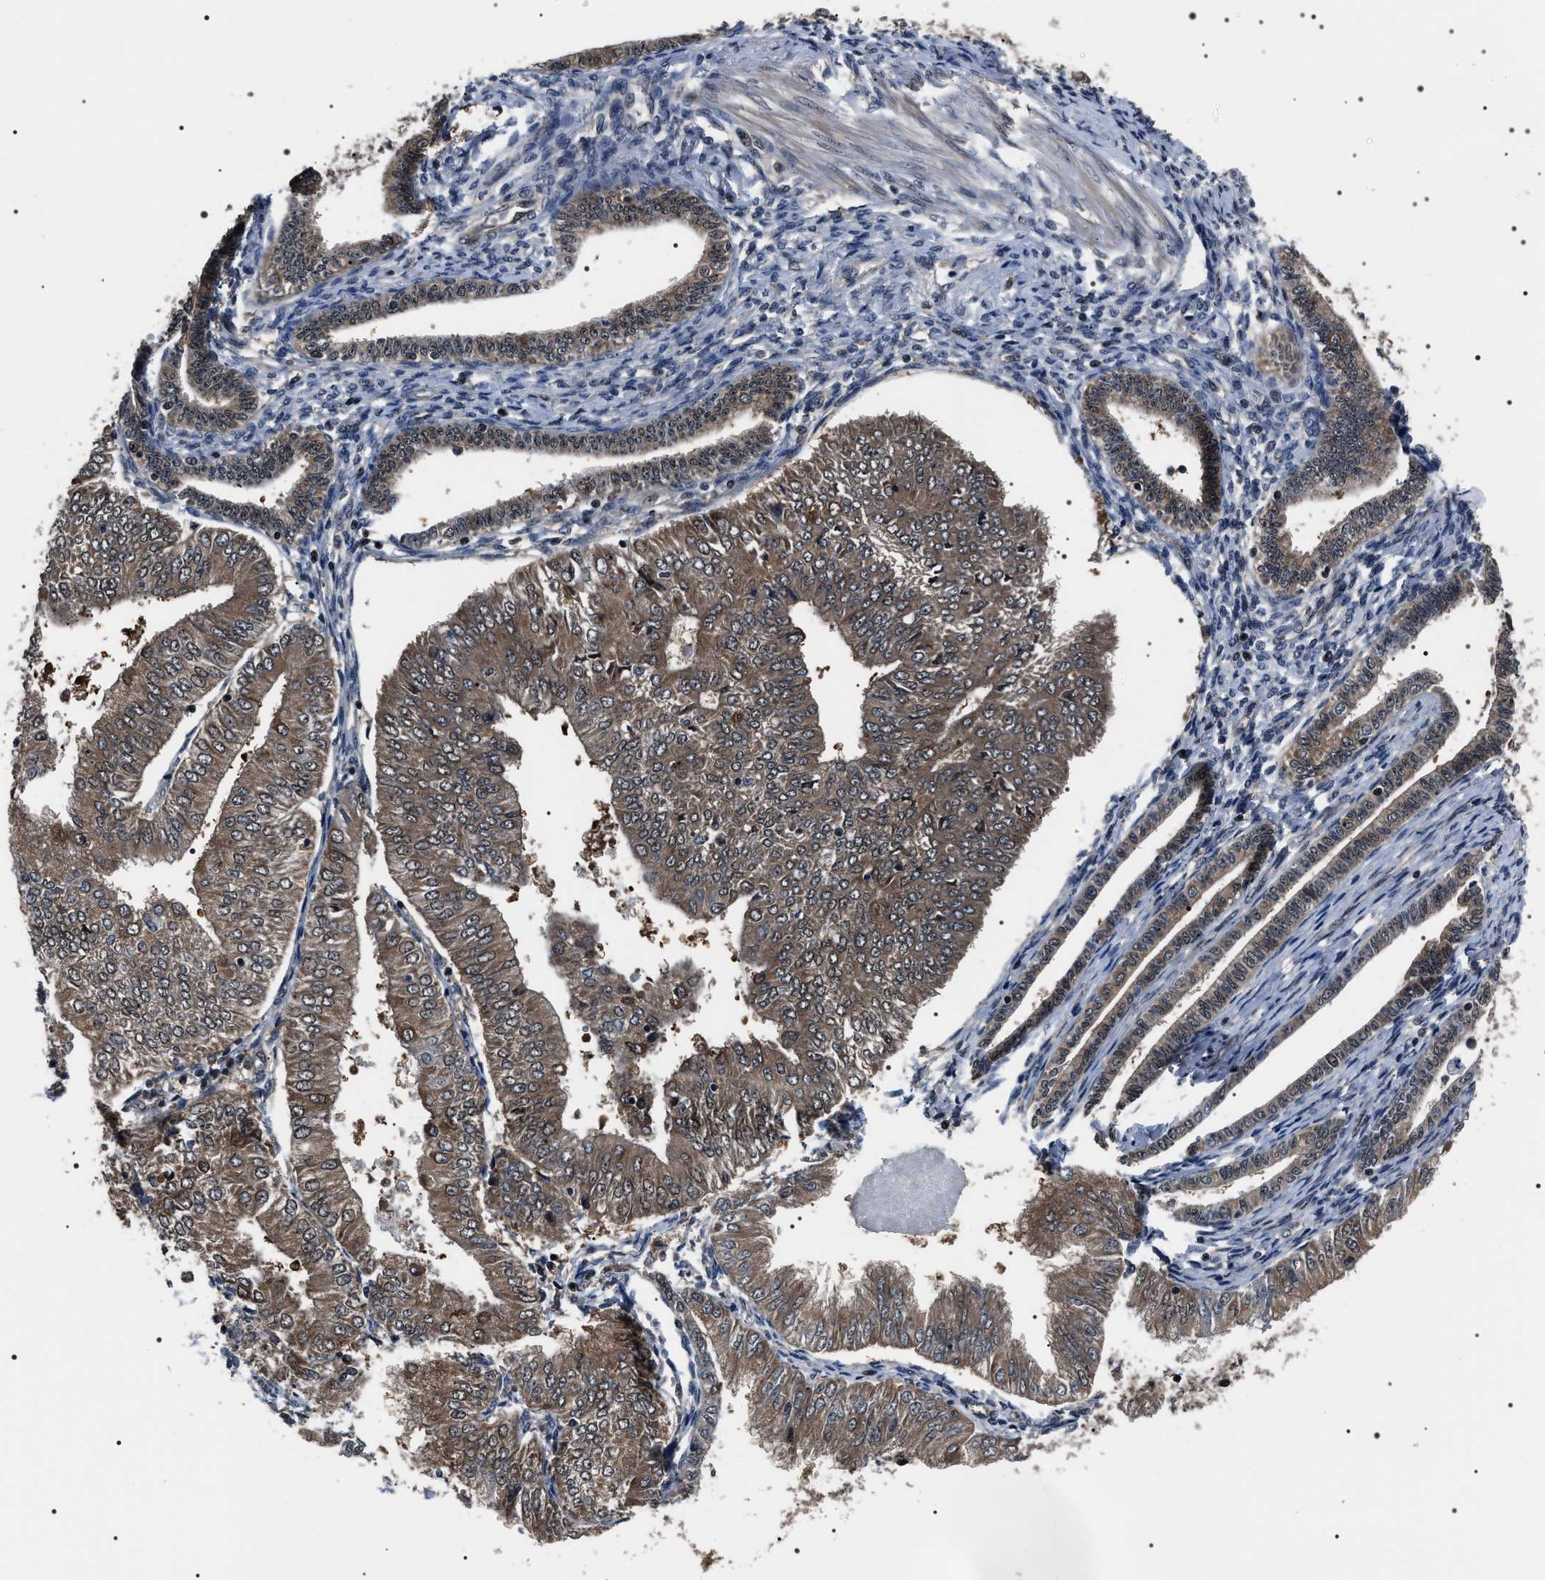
{"staining": {"intensity": "moderate", "quantity": ">75%", "location": "cytoplasmic/membranous,nuclear"}, "tissue": "endometrial cancer", "cell_type": "Tumor cells", "image_type": "cancer", "snomed": [{"axis": "morphology", "description": "Adenocarcinoma, NOS"}, {"axis": "topography", "description": "Endometrium"}], "caption": "Adenocarcinoma (endometrial) stained for a protein (brown) demonstrates moderate cytoplasmic/membranous and nuclear positive positivity in approximately >75% of tumor cells.", "gene": "SIPA1", "patient": {"sex": "female", "age": 53}}